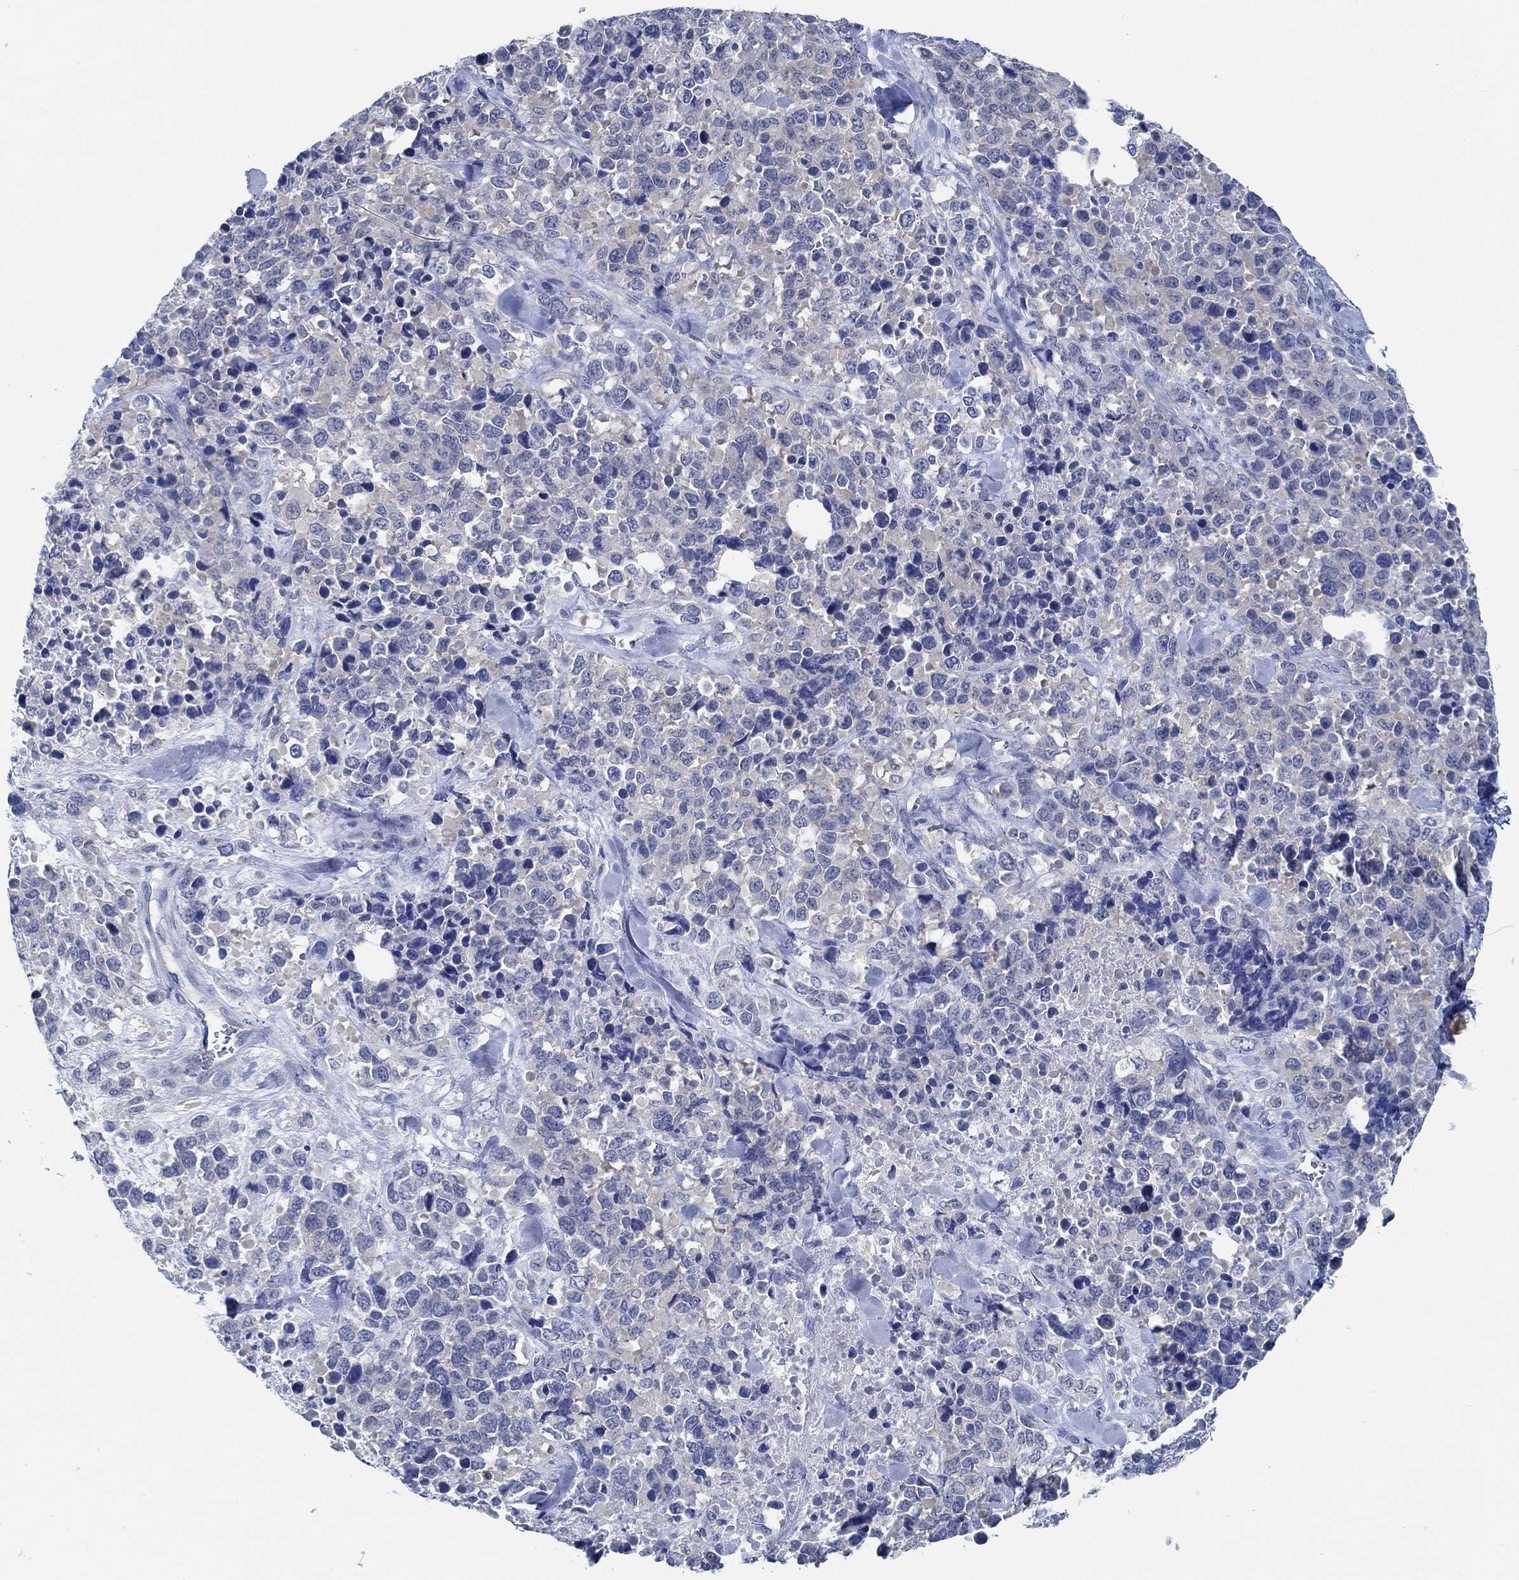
{"staining": {"intensity": "negative", "quantity": "none", "location": "none"}, "tissue": "melanoma", "cell_type": "Tumor cells", "image_type": "cancer", "snomed": [{"axis": "morphology", "description": "Malignant melanoma, Metastatic site"}, {"axis": "topography", "description": "Skin"}], "caption": "DAB immunohistochemical staining of melanoma shows no significant positivity in tumor cells.", "gene": "ZNF671", "patient": {"sex": "male", "age": 84}}